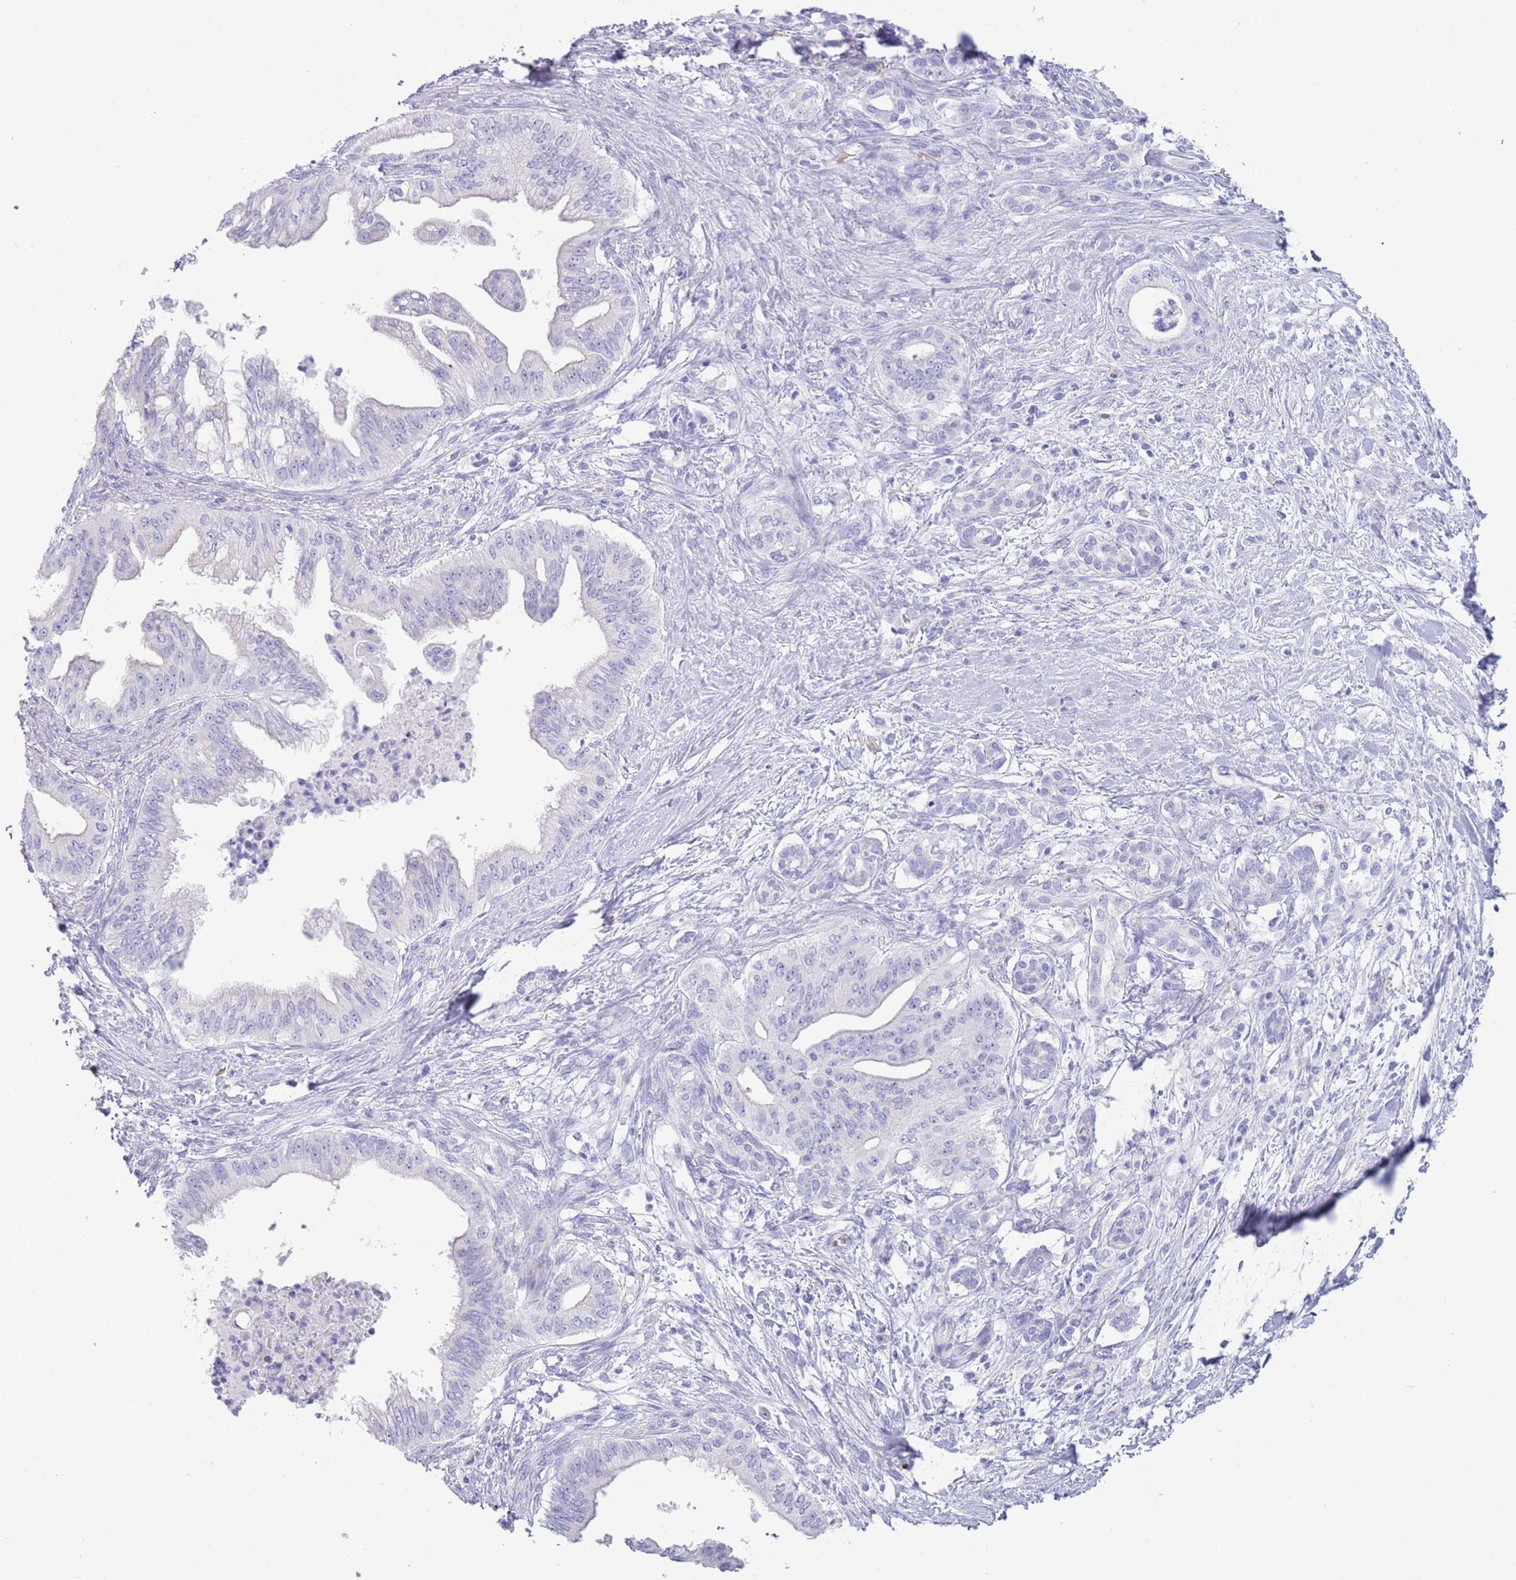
{"staining": {"intensity": "negative", "quantity": "none", "location": "none"}, "tissue": "pancreatic cancer", "cell_type": "Tumor cells", "image_type": "cancer", "snomed": [{"axis": "morphology", "description": "Adenocarcinoma, NOS"}, {"axis": "topography", "description": "Pancreas"}], "caption": "This is a micrograph of immunohistochemistry (IHC) staining of adenocarcinoma (pancreatic), which shows no positivity in tumor cells.", "gene": "ACR", "patient": {"sex": "male", "age": 58}}